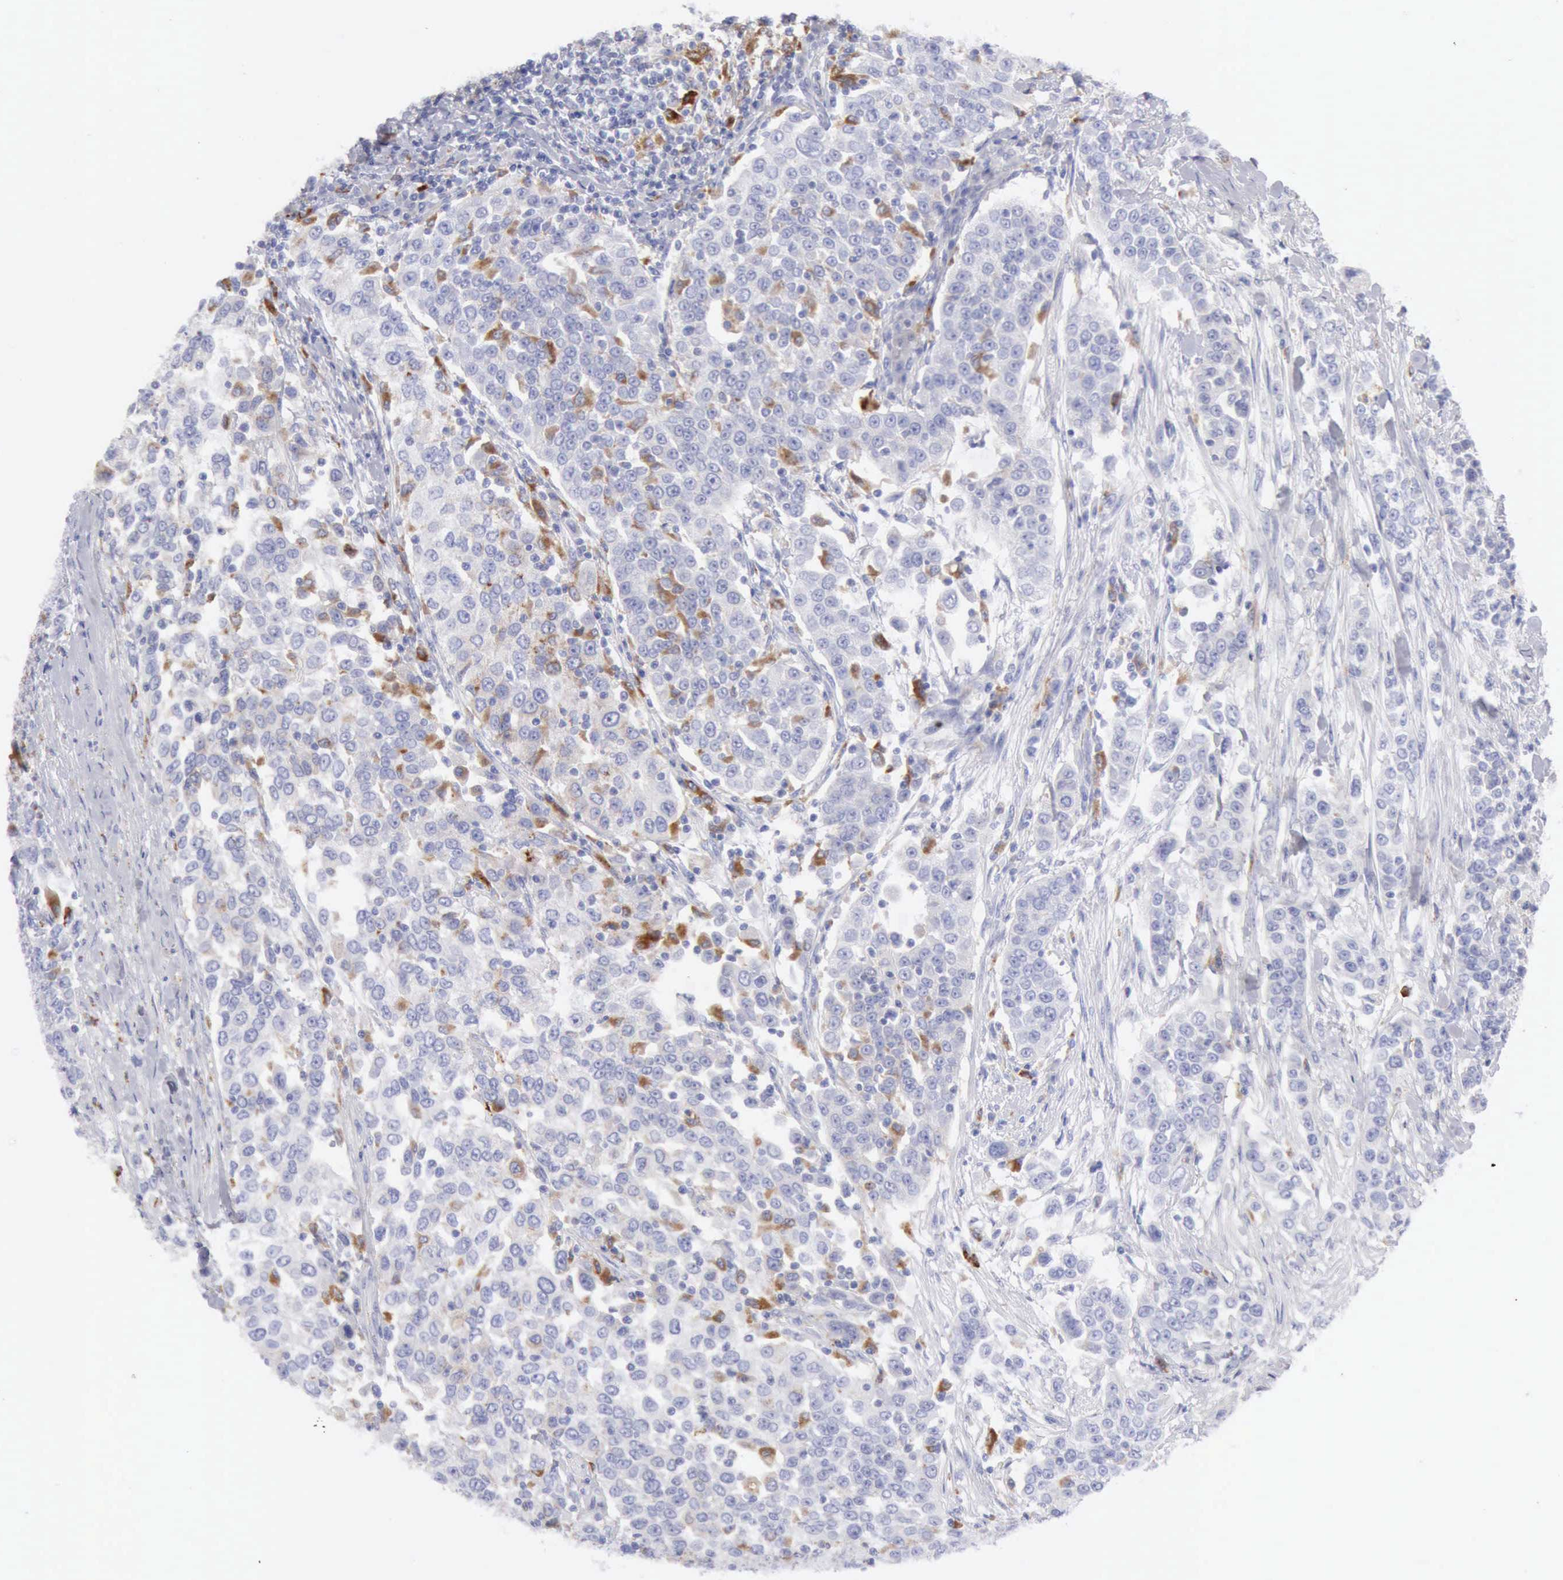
{"staining": {"intensity": "moderate", "quantity": "<25%", "location": "cytoplasmic/membranous"}, "tissue": "urothelial cancer", "cell_type": "Tumor cells", "image_type": "cancer", "snomed": [{"axis": "morphology", "description": "Urothelial carcinoma, High grade"}, {"axis": "topography", "description": "Urinary bladder"}], "caption": "High-grade urothelial carcinoma stained with DAB (3,3'-diaminobenzidine) immunohistochemistry reveals low levels of moderate cytoplasmic/membranous positivity in approximately <25% of tumor cells.", "gene": "CTSS", "patient": {"sex": "female", "age": 80}}